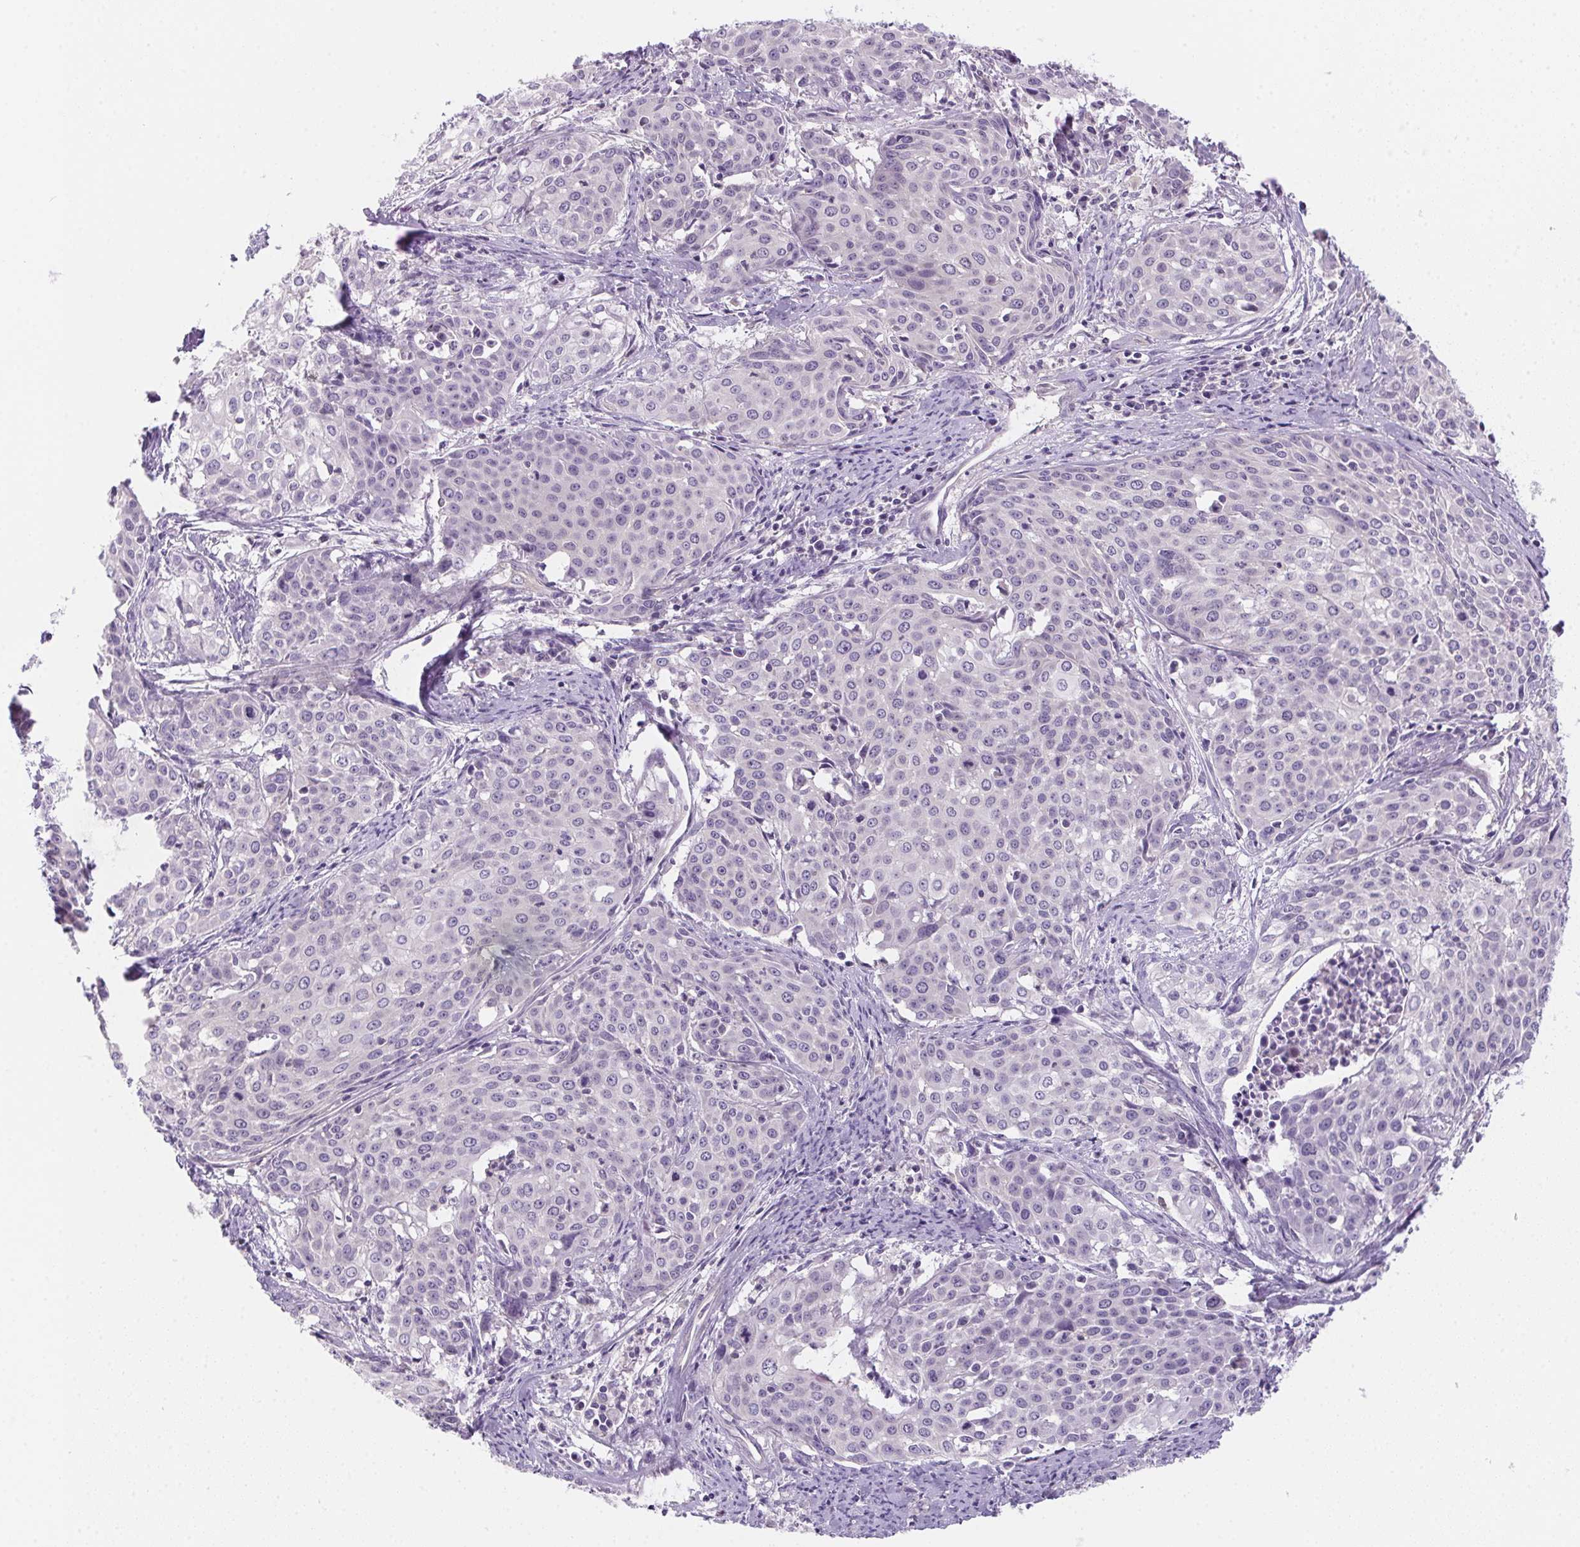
{"staining": {"intensity": "negative", "quantity": "none", "location": "none"}, "tissue": "cervical cancer", "cell_type": "Tumor cells", "image_type": "cancer", "snomed": [{"axis": "morphology", "description": "Squamous cell carcinoma, NOS"}, {"axis": "topography", "description": "Cervix"}], "caption": "Photomicrograph shows no significant protein positivity in tumor cells of cervical cancer (squamous cell carcinoma). The staining was performed using DAB to visualize the protein expression in brown, while the nuclei were stained in blue with hematoxylin (Magnification: 20x).", "gene": "PRKAA1", "patient": {"sex": "female", "age": 39}}